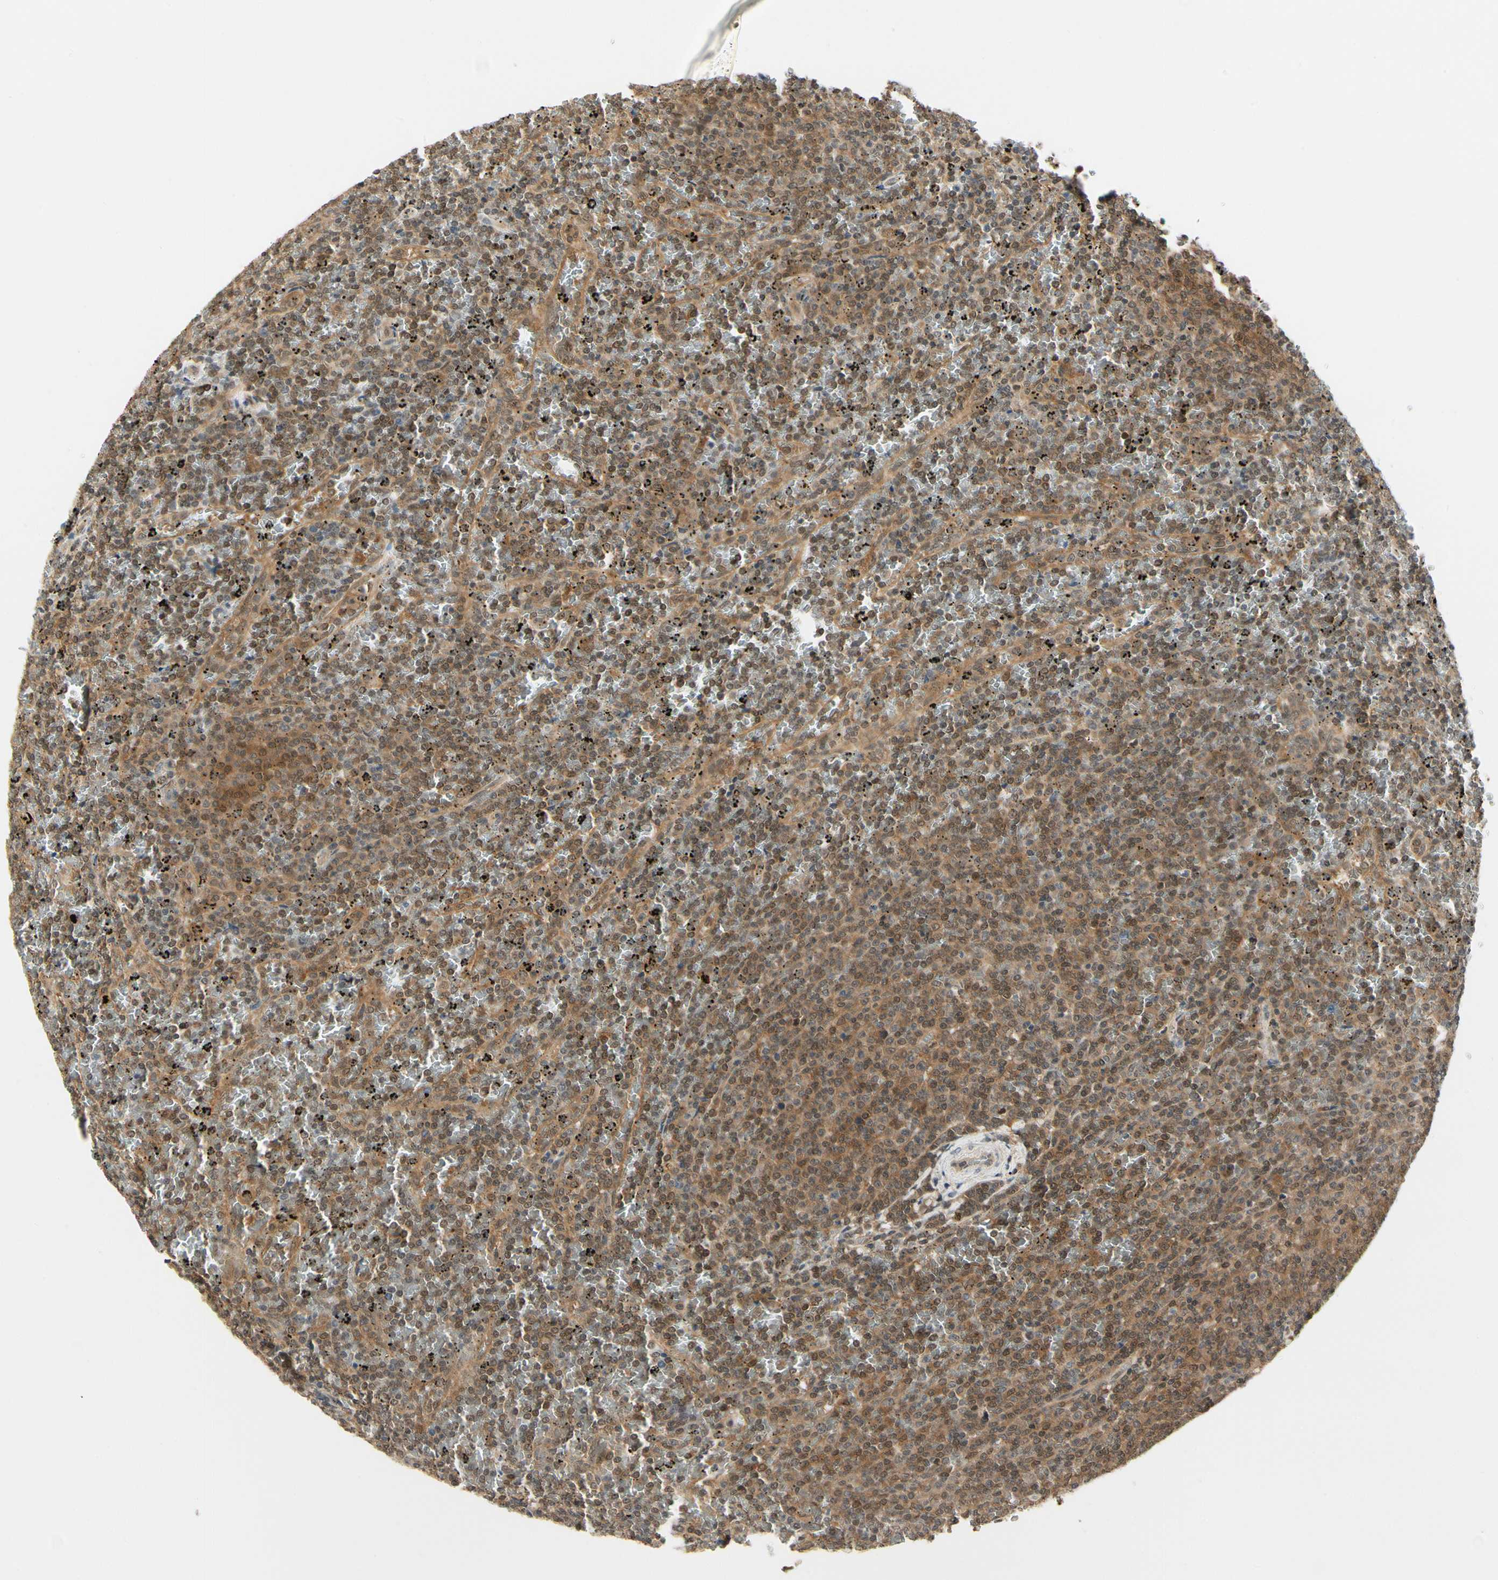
{"staining": {"intensity": "moderate", "quantity": ">75%", "location": "cytoplasmic/membranous,nuclear"}, "tissue": "lymphoma", "cell_type": "Tumor cells", "image_type": "cancer", "snomed": [{"axis": "morphology", "description": "Malignant lymphoma, non-Hodgkin's type, Low grade"}, {"axis": "topography", "description": "Spleen"}], "caption": "Moderate cytoplasmic/membranous and nuclear positivity is seen in approximately >75% of tumor cells in lymphoma.", "gene": "UBE2Z", "patient": {"sex": "female", "age": 77}}